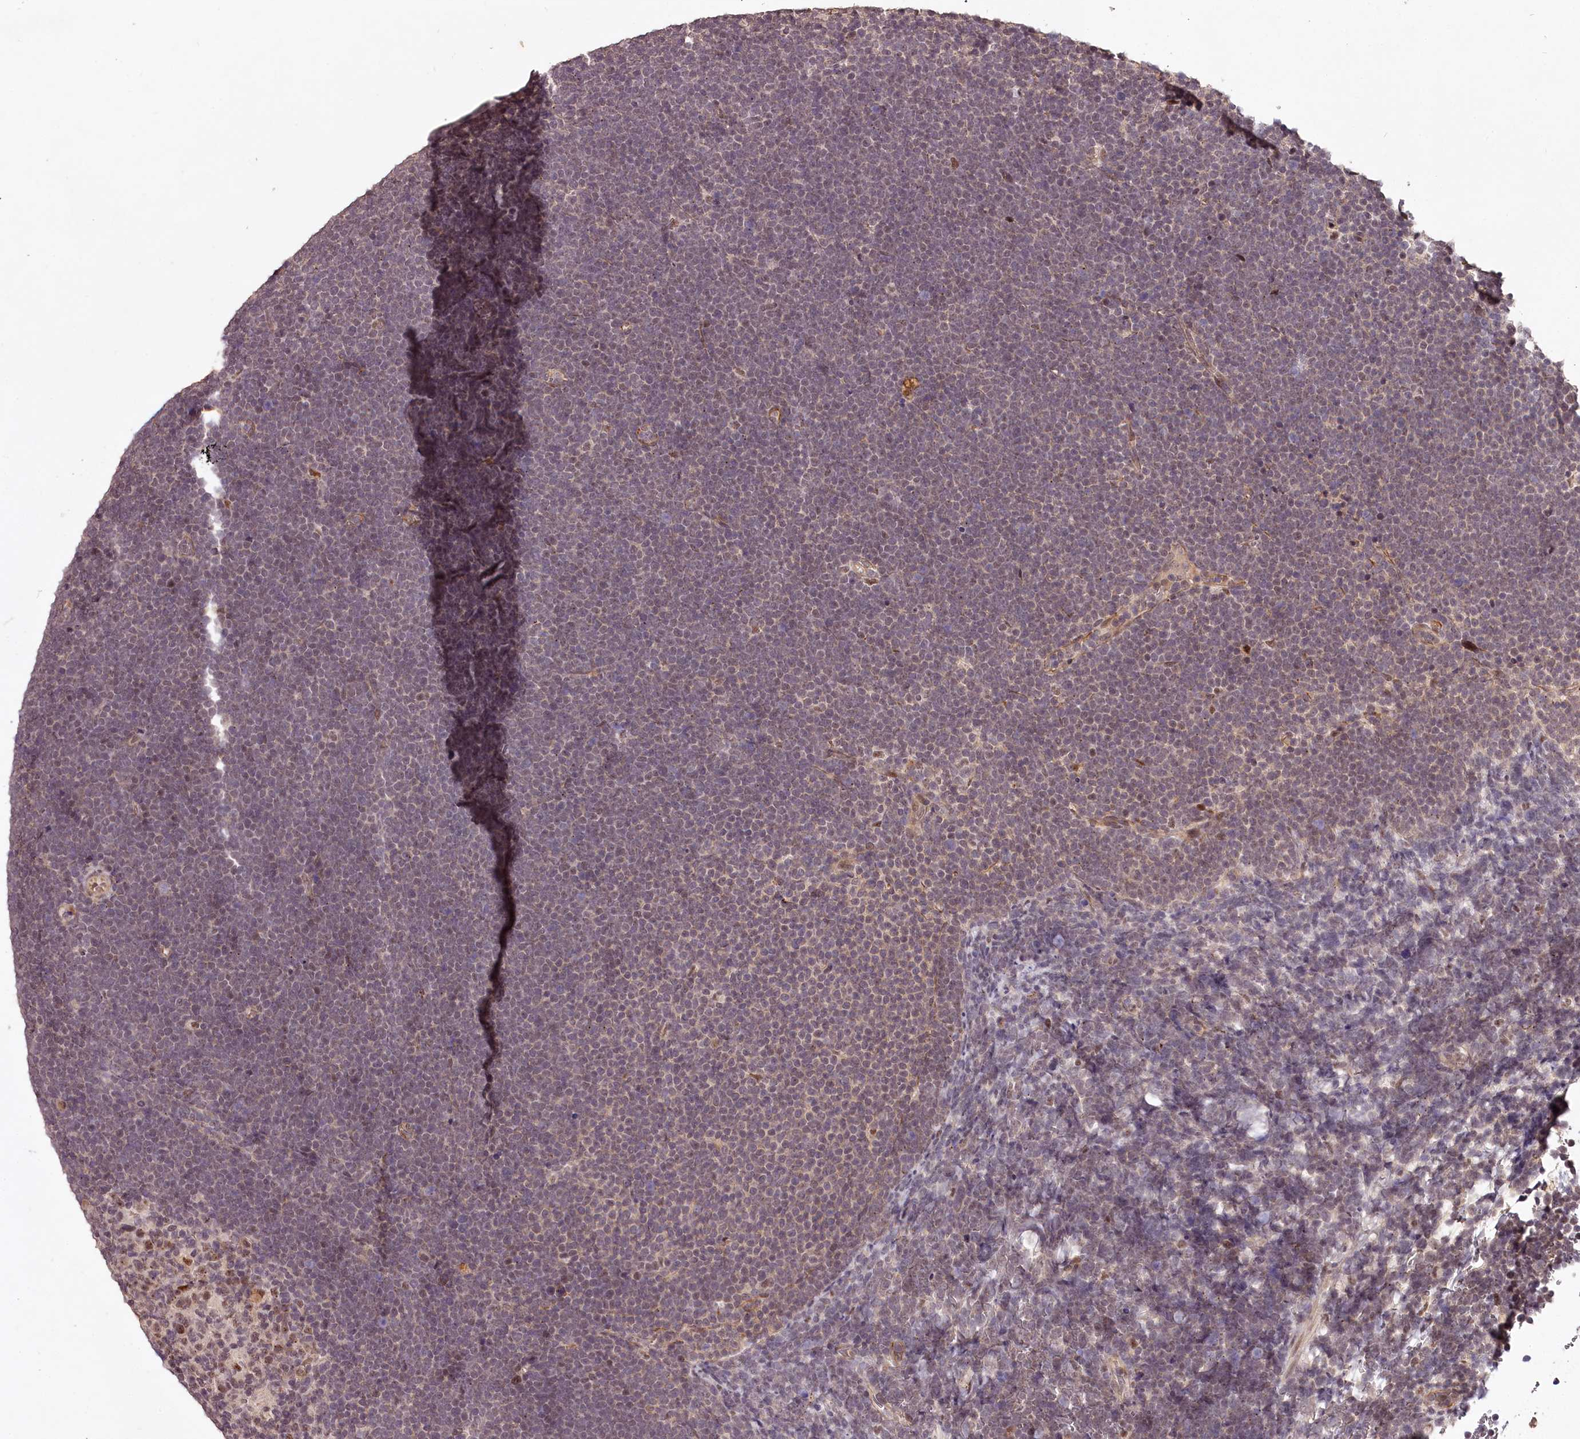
{"staining": {"intensity": "moderate", "quantity": "<25%", "location": "nuclear"}, "tissue": "lymphoma", "cell_type": "Tumor cells", "image_type": "cancer", "snomed": [{"axis": "morphology", "description": "Malignant lymphoma, non-Hodgkin's type, High grade"}, {"axis": "topography", "description": "Lymph node"}], "caption": "DAB immunohistochemical staining of high-grade malignant lymphoma, non-Hodgkin's type exhibits moderate nuclear protein expression in about <25% of tumor cells.", "gene": "MAML3", "patient": {"sex": "male", "age": 13}}